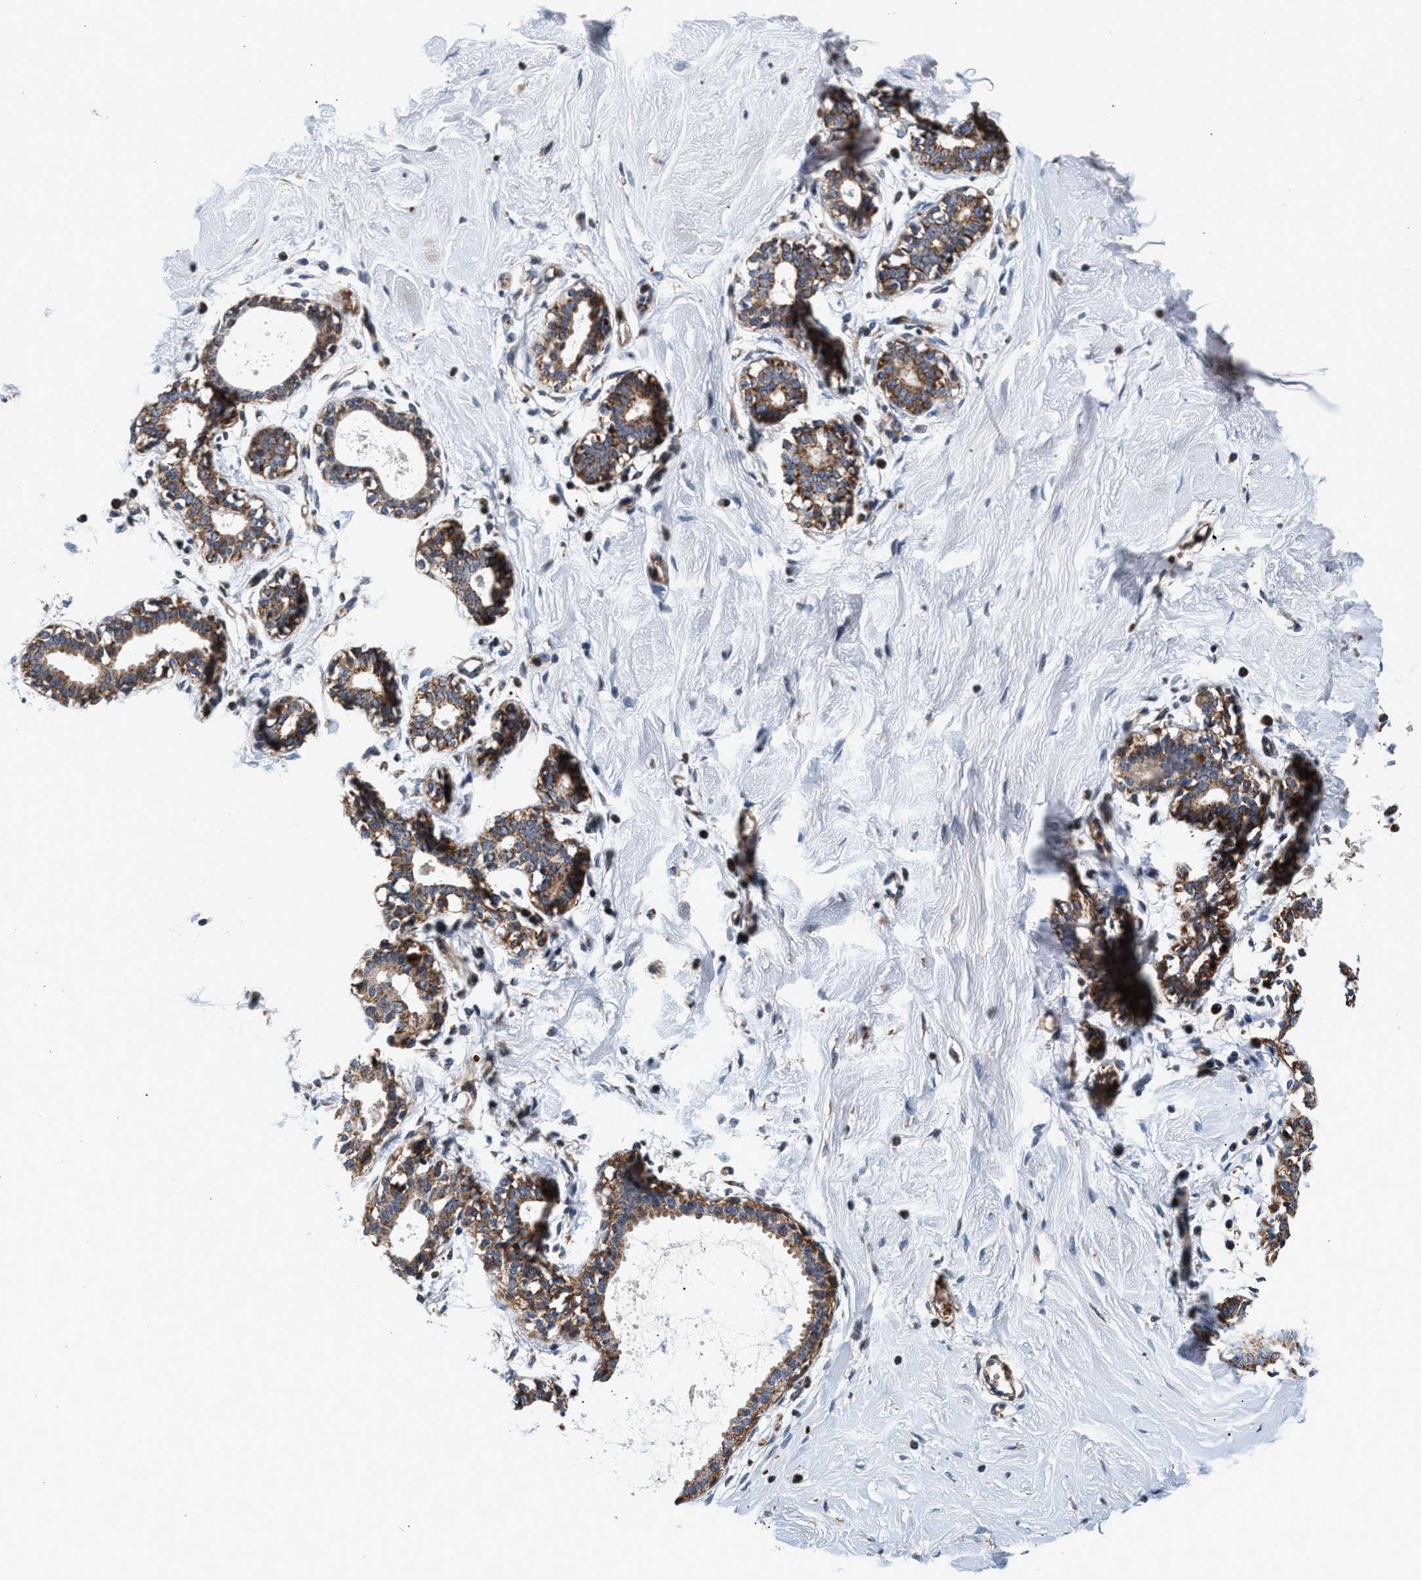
{"staining": {"intensity": "negative", "quantity": "none", "location": "none"}, "tissue": "breast", "cell_type": "Adipocytes", "image_type": "normal", "snomed": [{"axis": "morphology", "description": "Normal tissue, NOS"}, {"axis": "topography", "description": "Breast"}], "caption": "IHC histopathology image of normal human breast stained for a protein (brown), which displays no positivity in adipocytes.", "gene": "SGK1", "patient": {"sex": "female", "age": 23}}